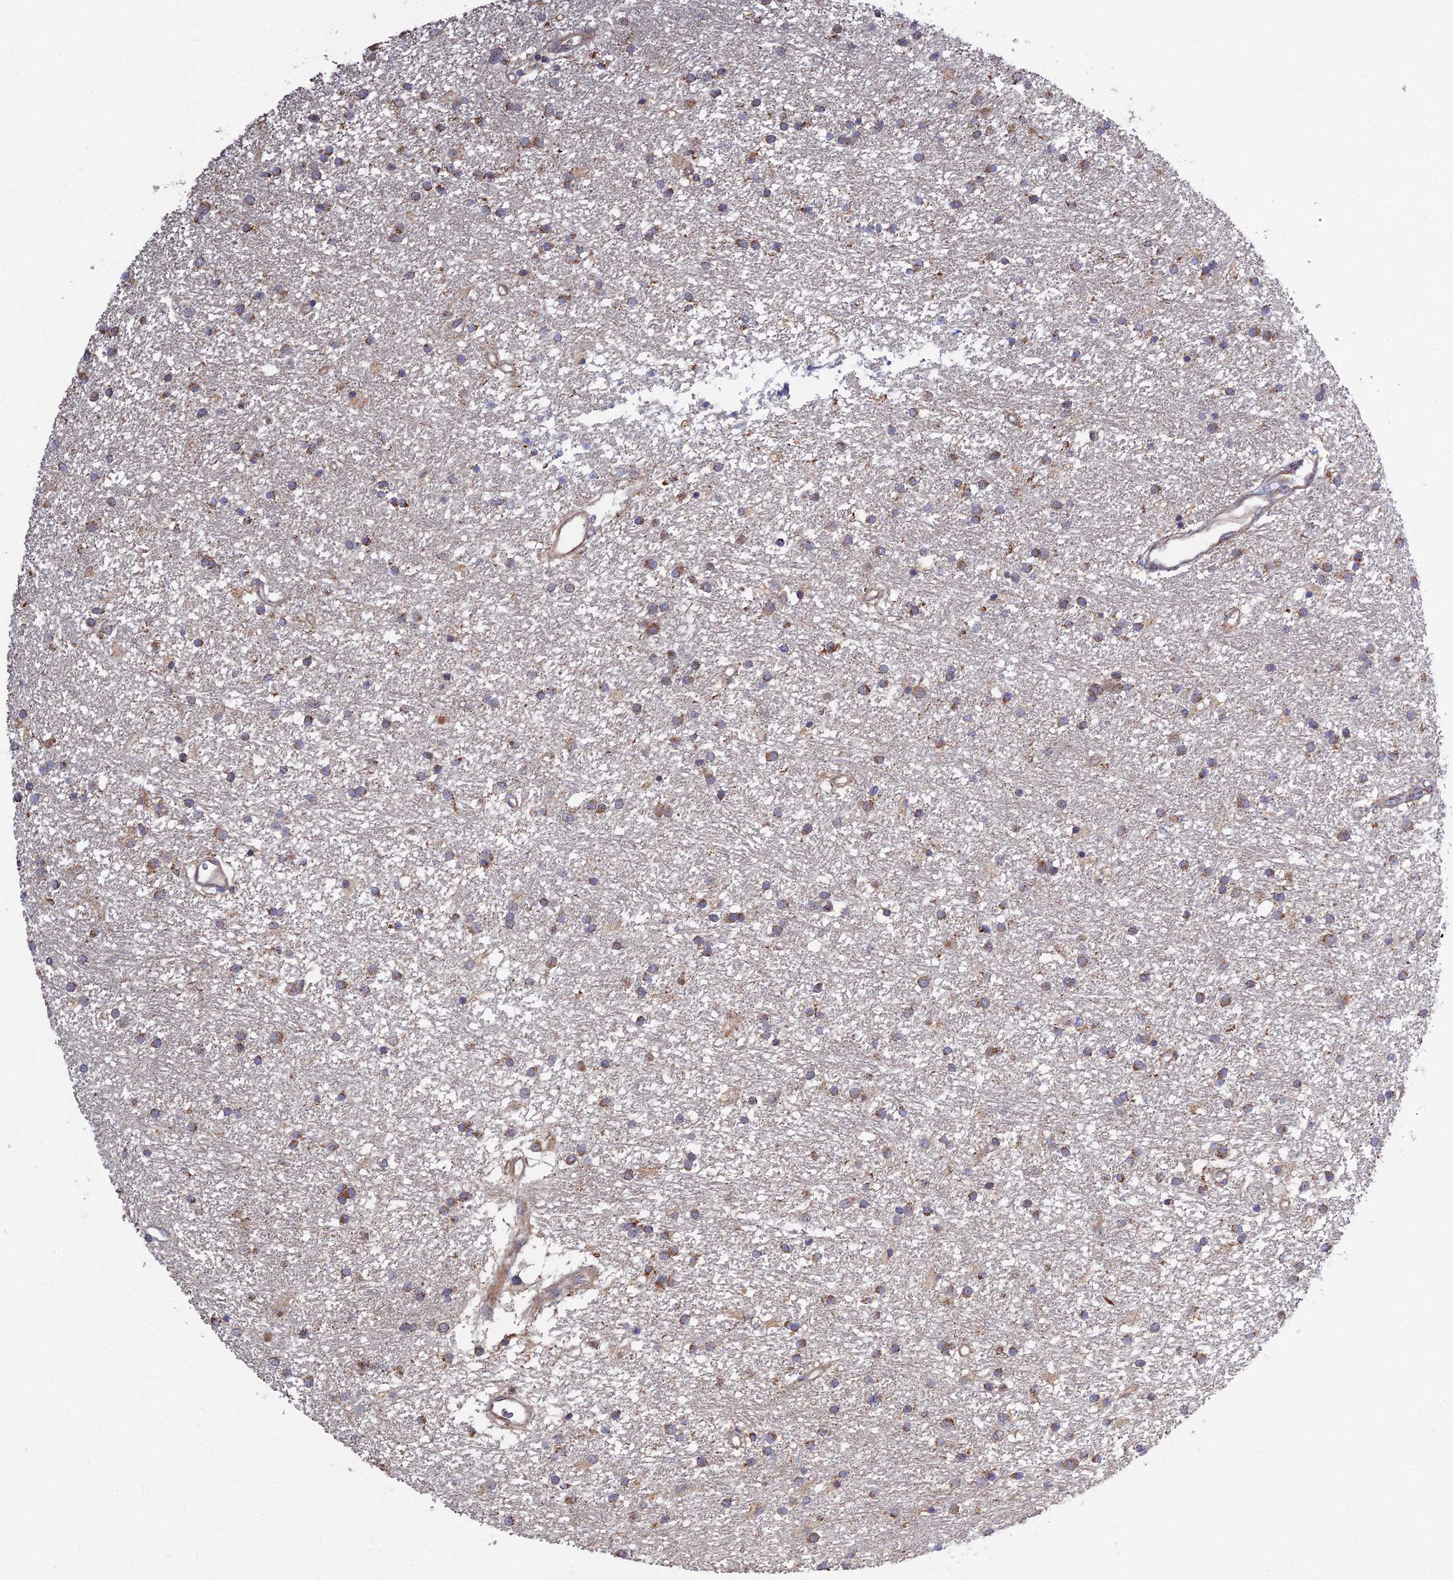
{"staining": {"intensity": "moderate", "quantity": ">75%", "location": "cytoplasmic/membranous"}, "tissue": "glioma", "cell_type": "Tumor cells", "image_type": "cancer", "snomed": [{"axis": "morphology", "description": "Glioma, malignant, High grade"}, {"axis": "topography", "description": "Brain"}], "caption": "Immunohistochemical staining of high-grade glioma (malignant) displays medium levels of moderate cytoplasmic/membranous staining in about >75% of tumor cells.", "gene": "RIC8B", "patient": {"sex": "male", "age": 77}}